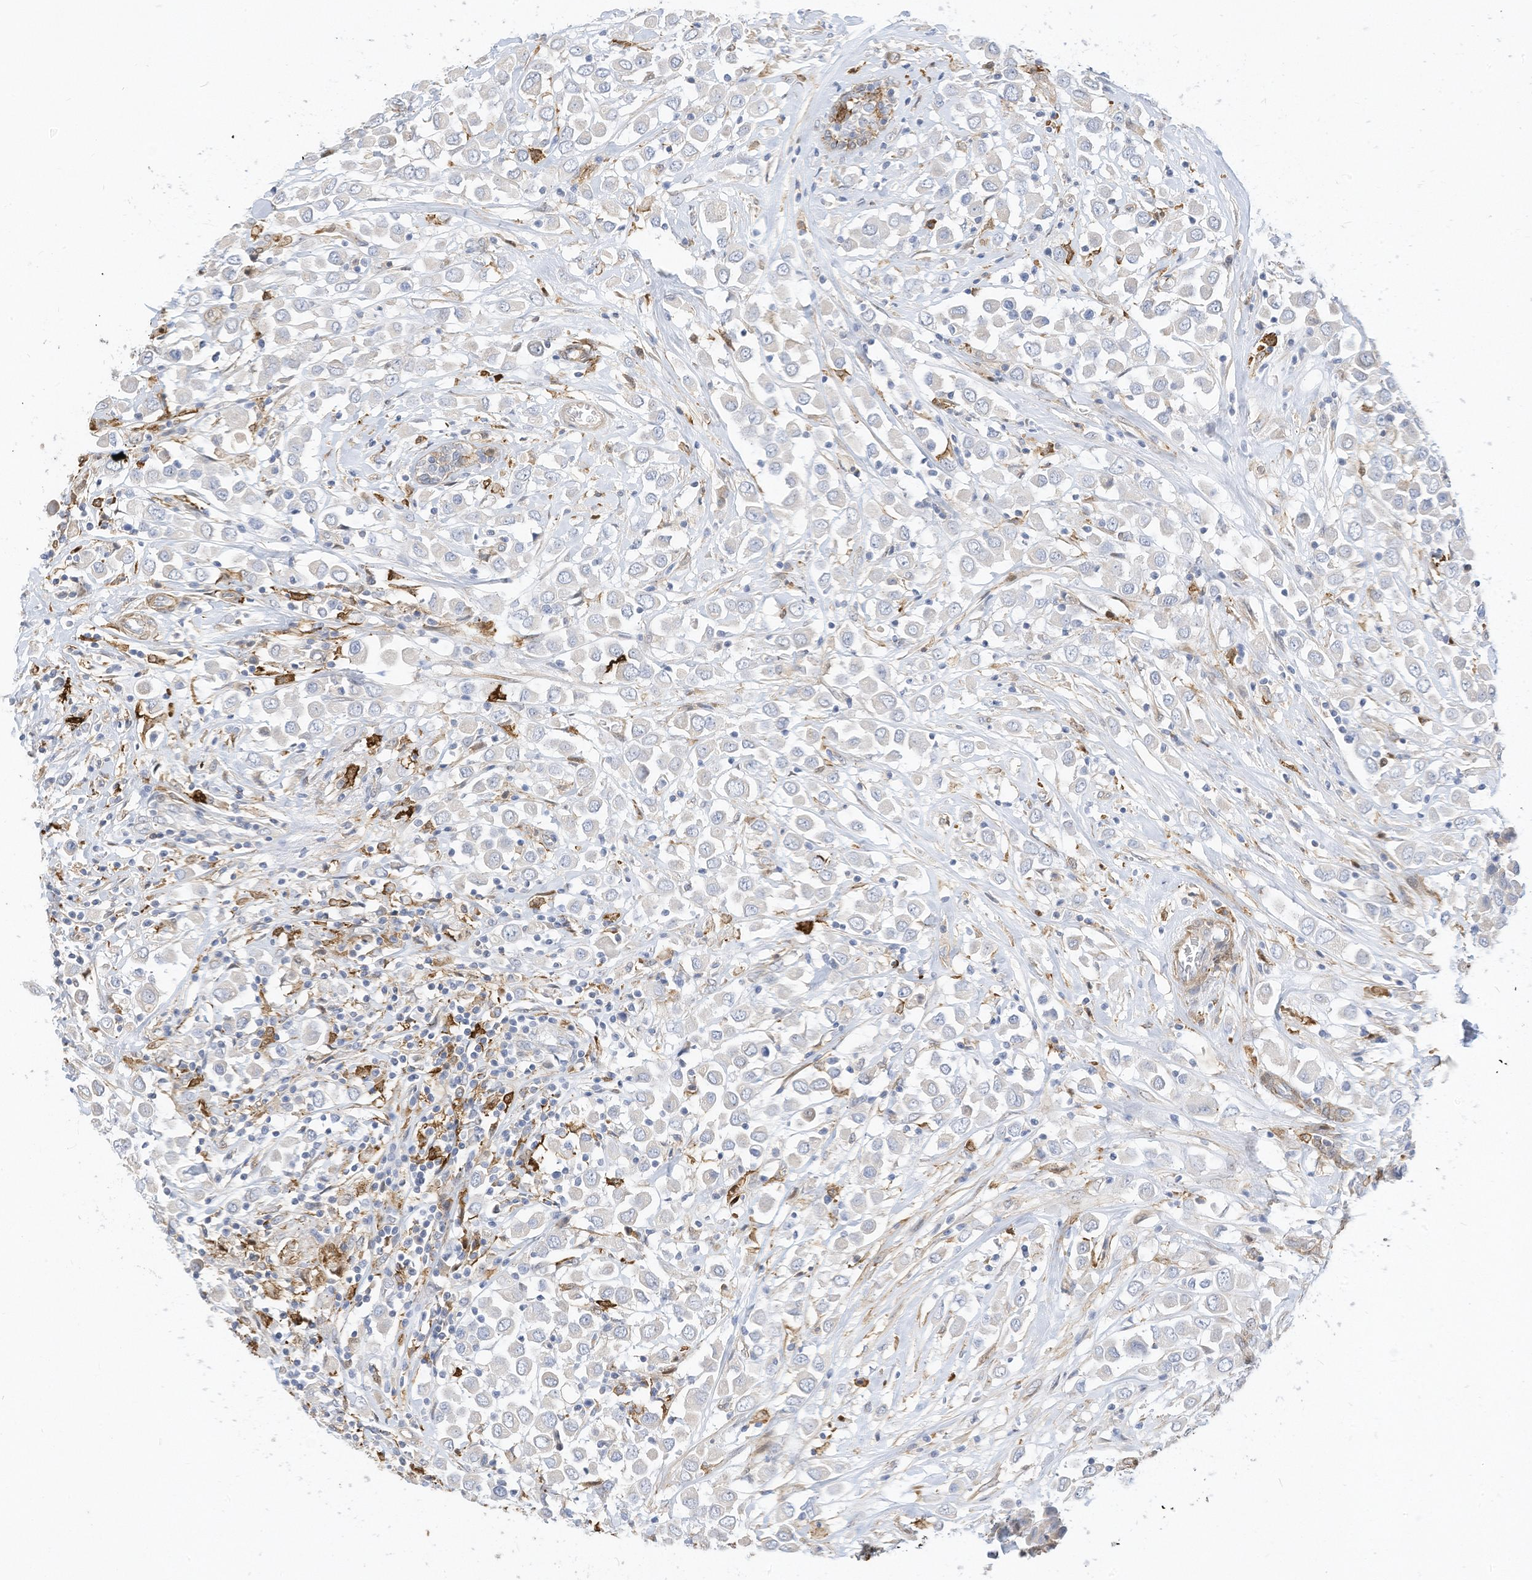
{"staining": {"intensity": "negative", "quantity": "none", "location": "none"}, "tissue": "breast cancer", "cell_type": "Tumor cells", "image_type": "cancer", "snomed": [{"axis": "morphology", "description": "Duct carcinoma"}, {"axis": "topography", "description": "Breast"}], "caption": "A high-resolution histopathology image shows immunohistochemistry (IHC) staining of breast cancer, which demonstrates no significant staining in tumor cells.", "gene": "ATP13A1", "patient": {"sex": "female", "age": 61}}